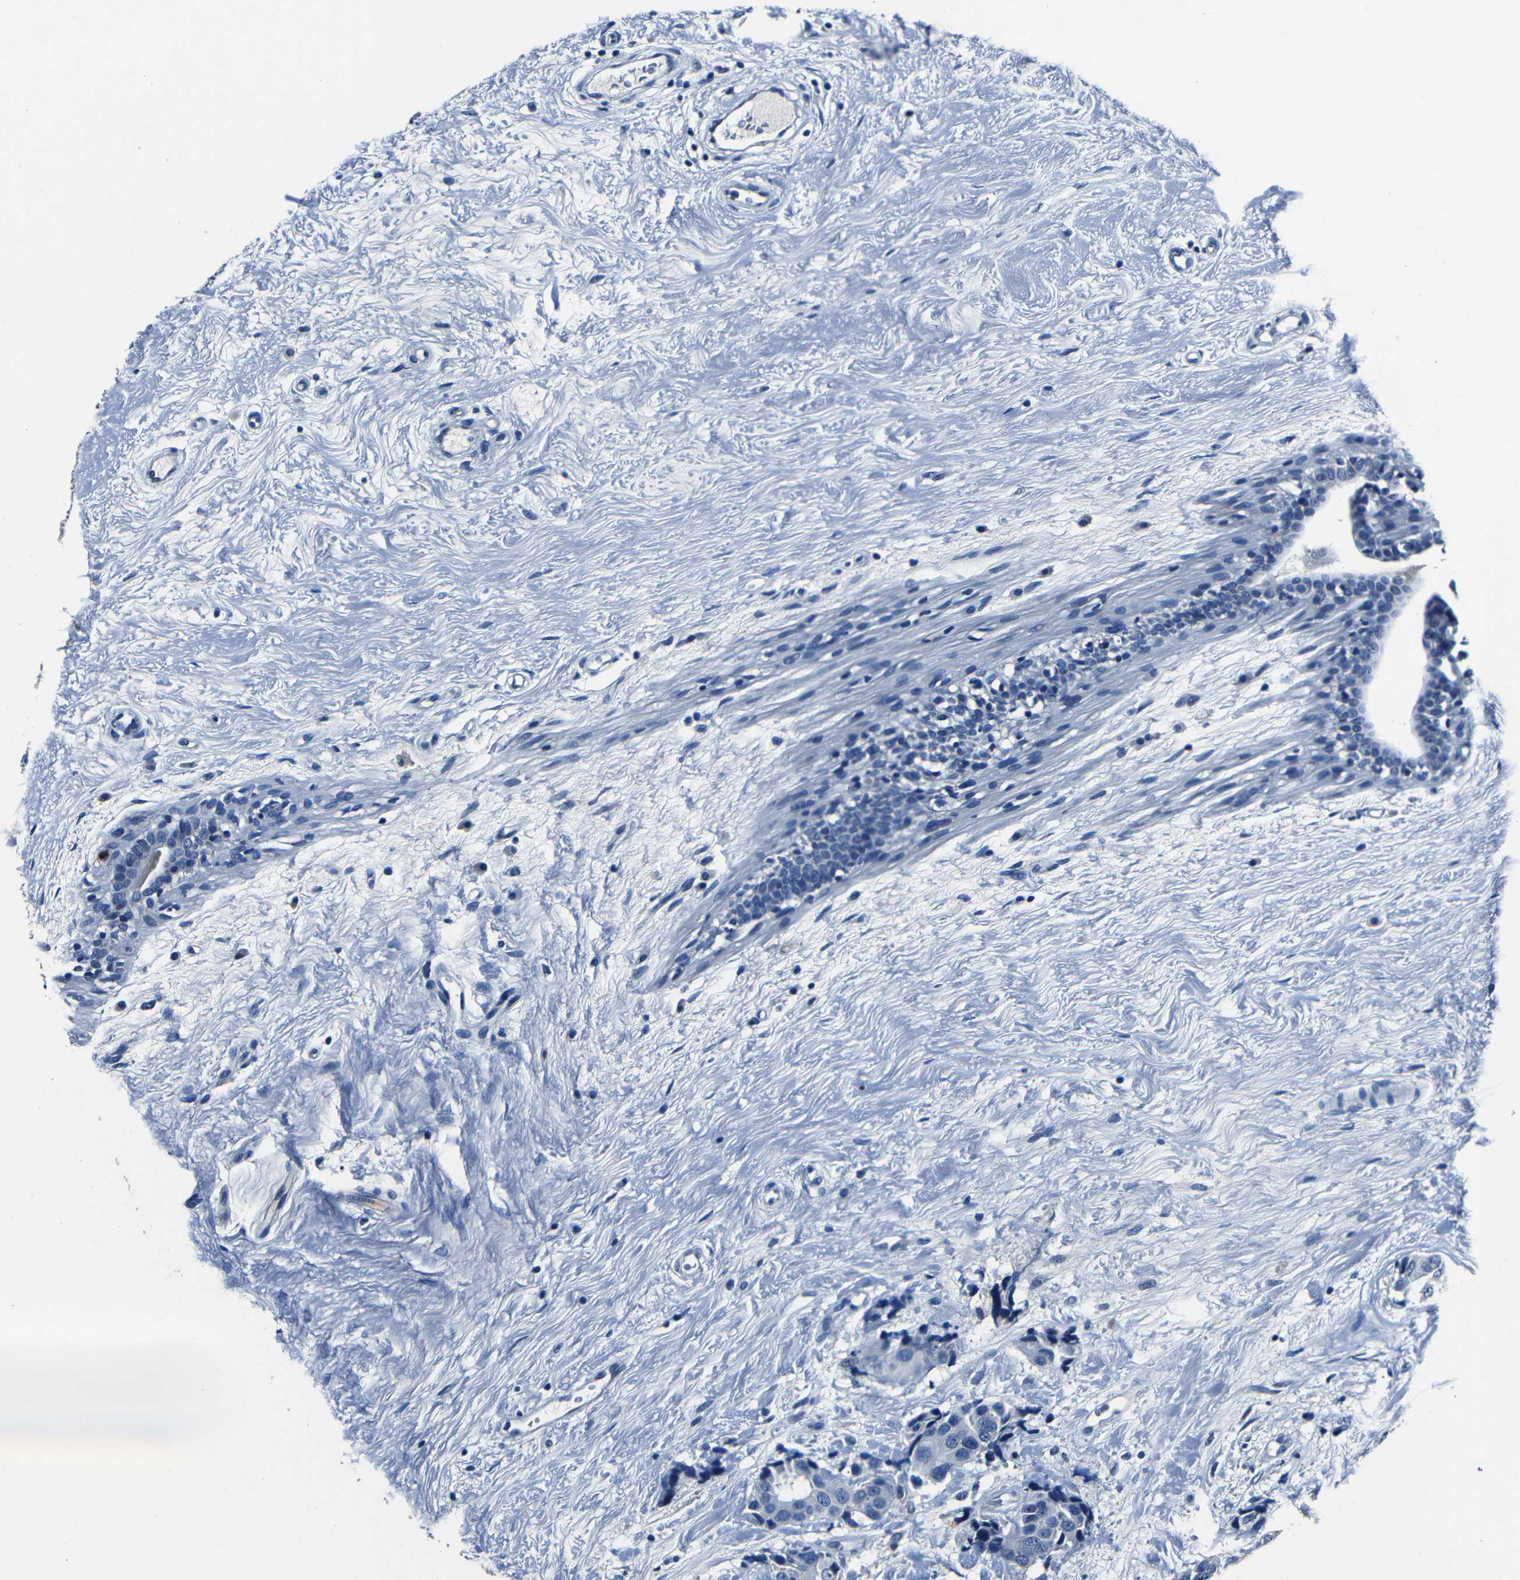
{"staining": {"intensity": "negative", "quantity": "none", "location": "none"}, "tissue": "breast cancer", "cell_type": "Tumor cells", "image_type": "cancer", "snomed": [{"axis": "morphology", "description": "Normal tissue, NOS"}, {"axis": "morphology", "description": "Duct carcinoma"}, {"axis": "topography", "description": "Breast"}], "caption": "IHC histopathology image of breast cancer (invasive ductal carcinoma) stained for a protein (brown), which displays no expression in tumor cells.", "gene": "NCMAP", "patient": {"sex": "female", "age": 39}}